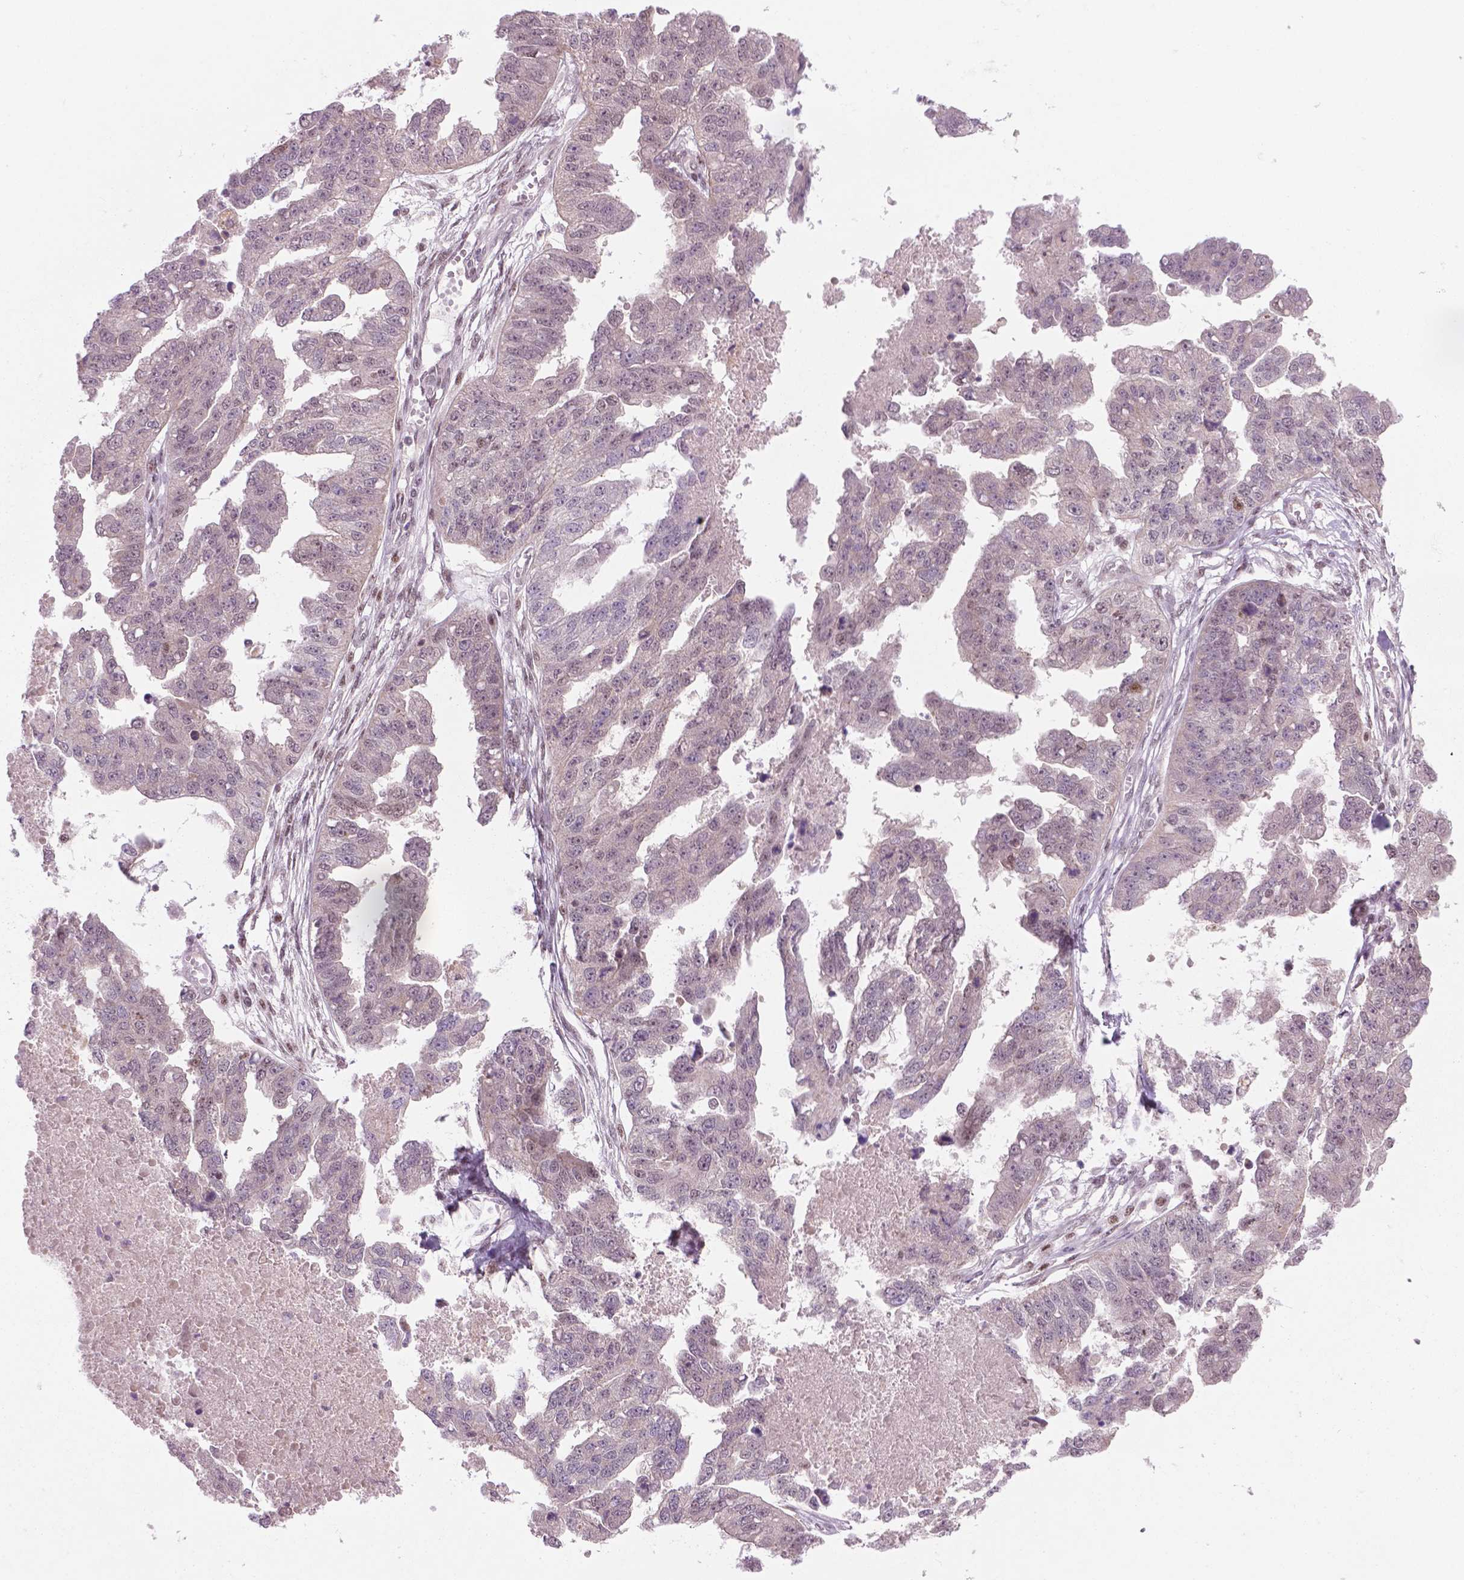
{"staining": {"intensity": "weak", "quantity": "25%-75%", "location": "nuclear"}, "tissue": "ovarian cancer", "cell_type": "Tumor cells", "image_type": "cancer", "snomed": [{"axis": "morphology", "description": "Cystadenocarcinoma, serous, NOS"}, {"axis": "topography", "description": "Ovary"}], "caption": "Human ovarian cancer stained with a brown dye reveals weak nuclear positive staining in approximately 25%-75% of tumor cells.", "gene": "PHAX", "patient": {"sex": "female", "age": 58}}